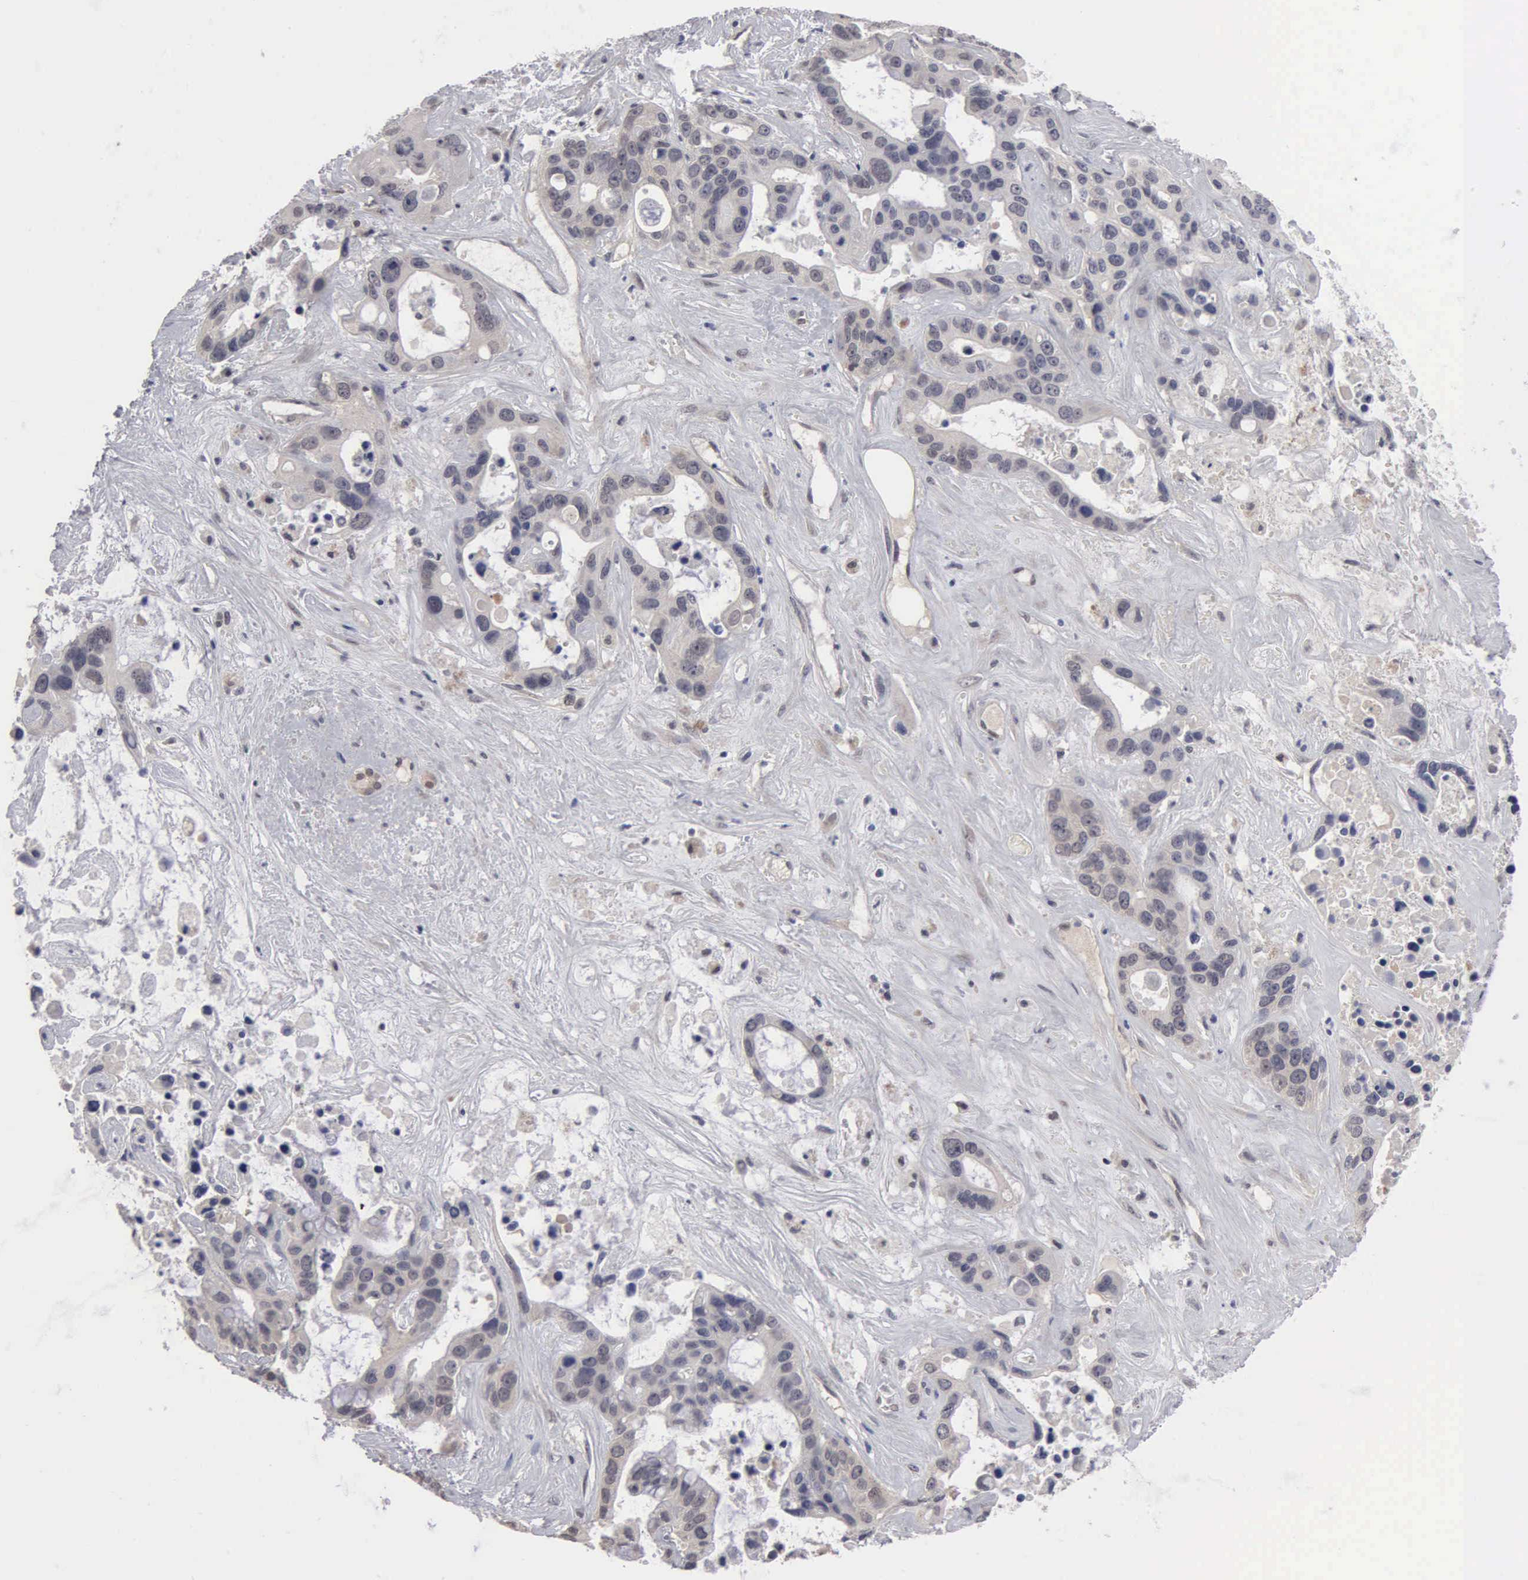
{"staining": {"intensity": "negative", "quantity": "none", "location": "none"}, "tissue": "liver cancer", "cell_type": "Tumor cells", "image_type": "cancer", "snomed": [{"axis": "morphology", "description": "Cholangiocarcinoma"}, {"axis": "topography", "description": "Liver"}], "caption": "Histopathology image shows no protein staining in tumor cells of liver cholangiocarcinoma tissue.", "gene": "ZBTB33", "patient": {"sex": "female", "age": 65}}